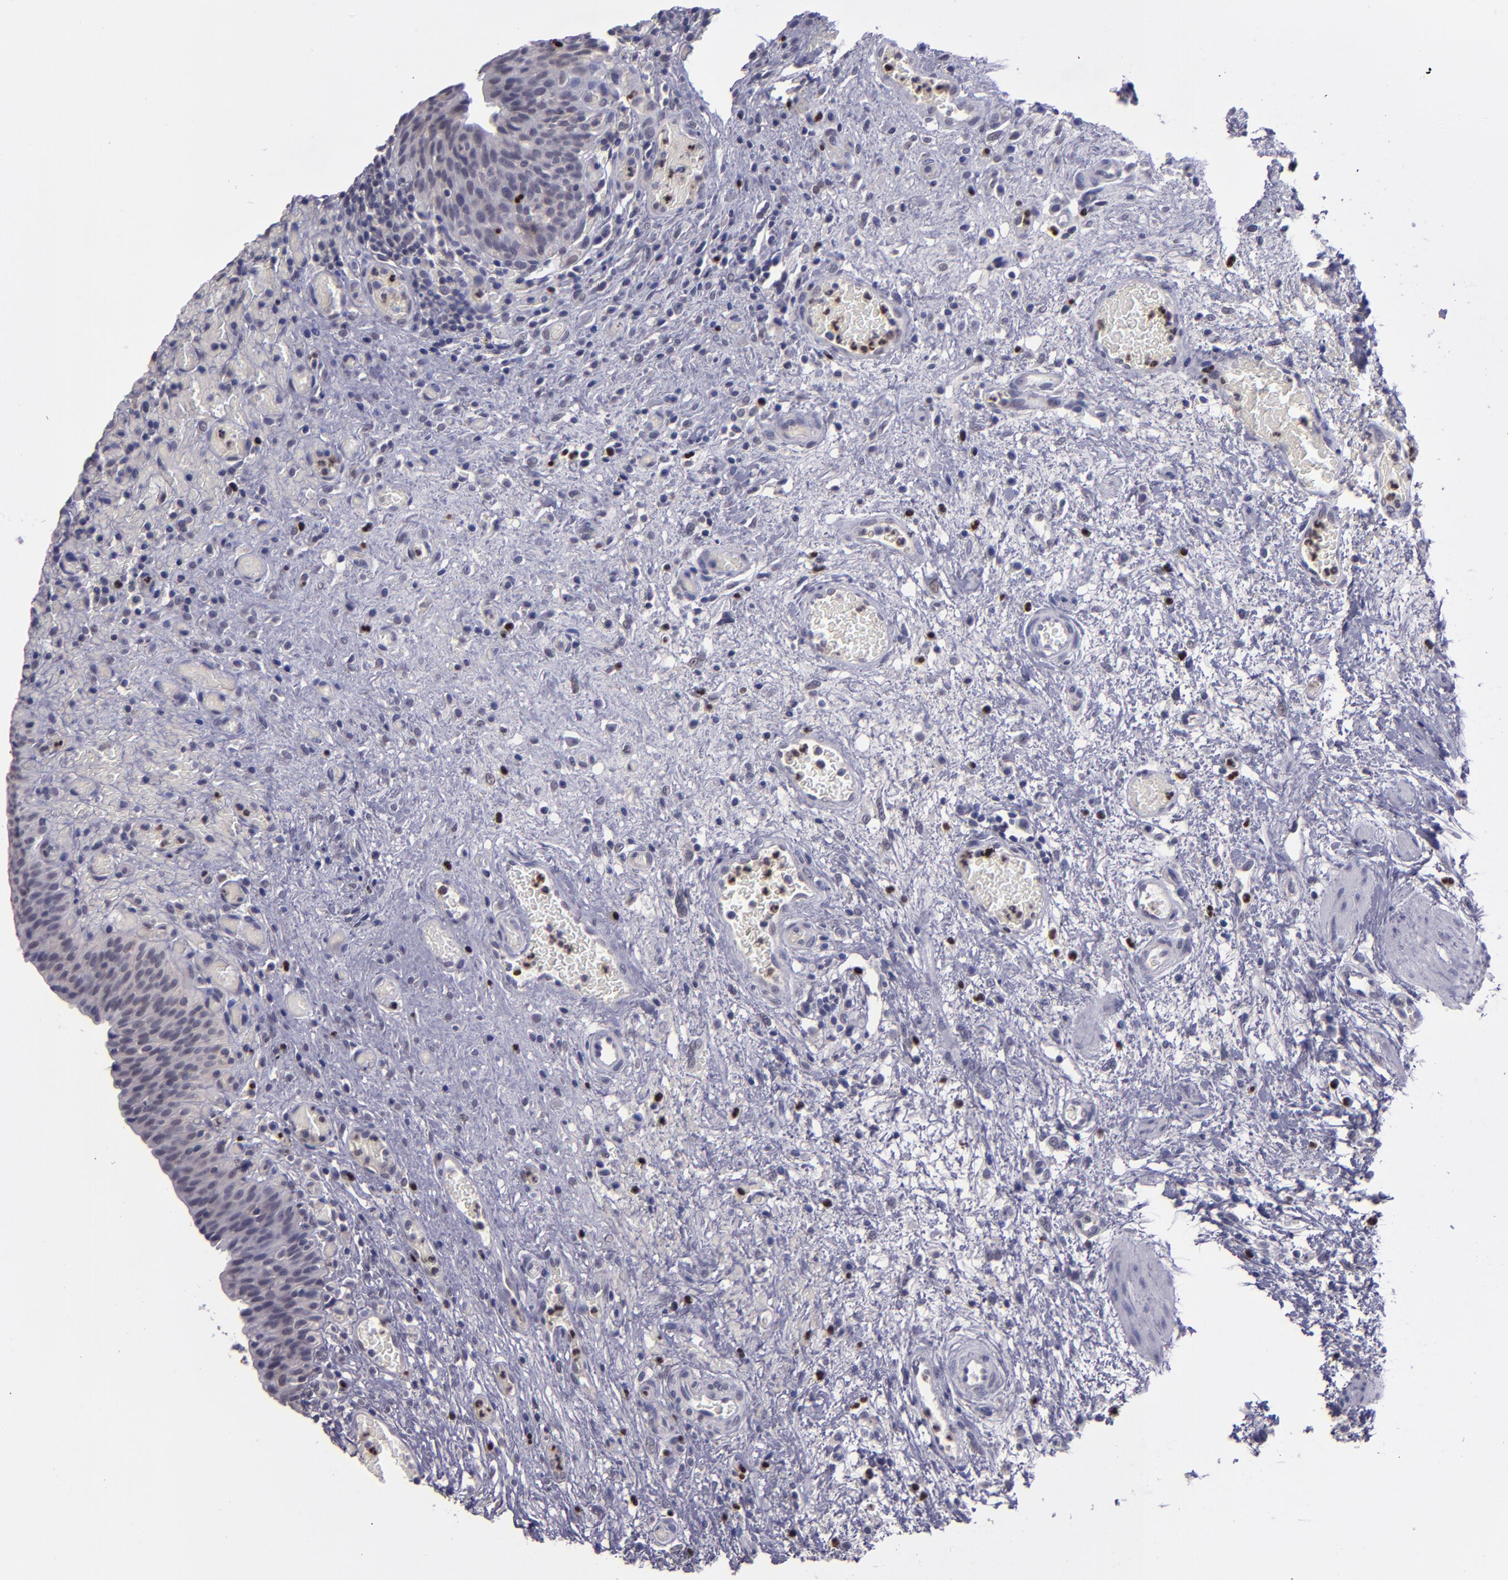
{"staining": {"intensity": "negative", "quantity": "none", "location": "none"}, "tissue": "urinary bladder", "cell_type": "Urothelial cells", "image_type": "normal", "snomed": [{"axis": "morphology", "description": "Normal tissue, NOS"}, {"axis": "morphology", "description": "Urothelial carcinoma, High grade"}, {"axis": "topography", "description": "Urinary bladder"}], "caption": "Immunohistochemistry micrograph of normal urinary bladder: urinary bladder stained with DAB shows no significant protein positivity in urothelial cells.", "gene": "CEBPE", "patient": {"sex": "male", "age": 51}}